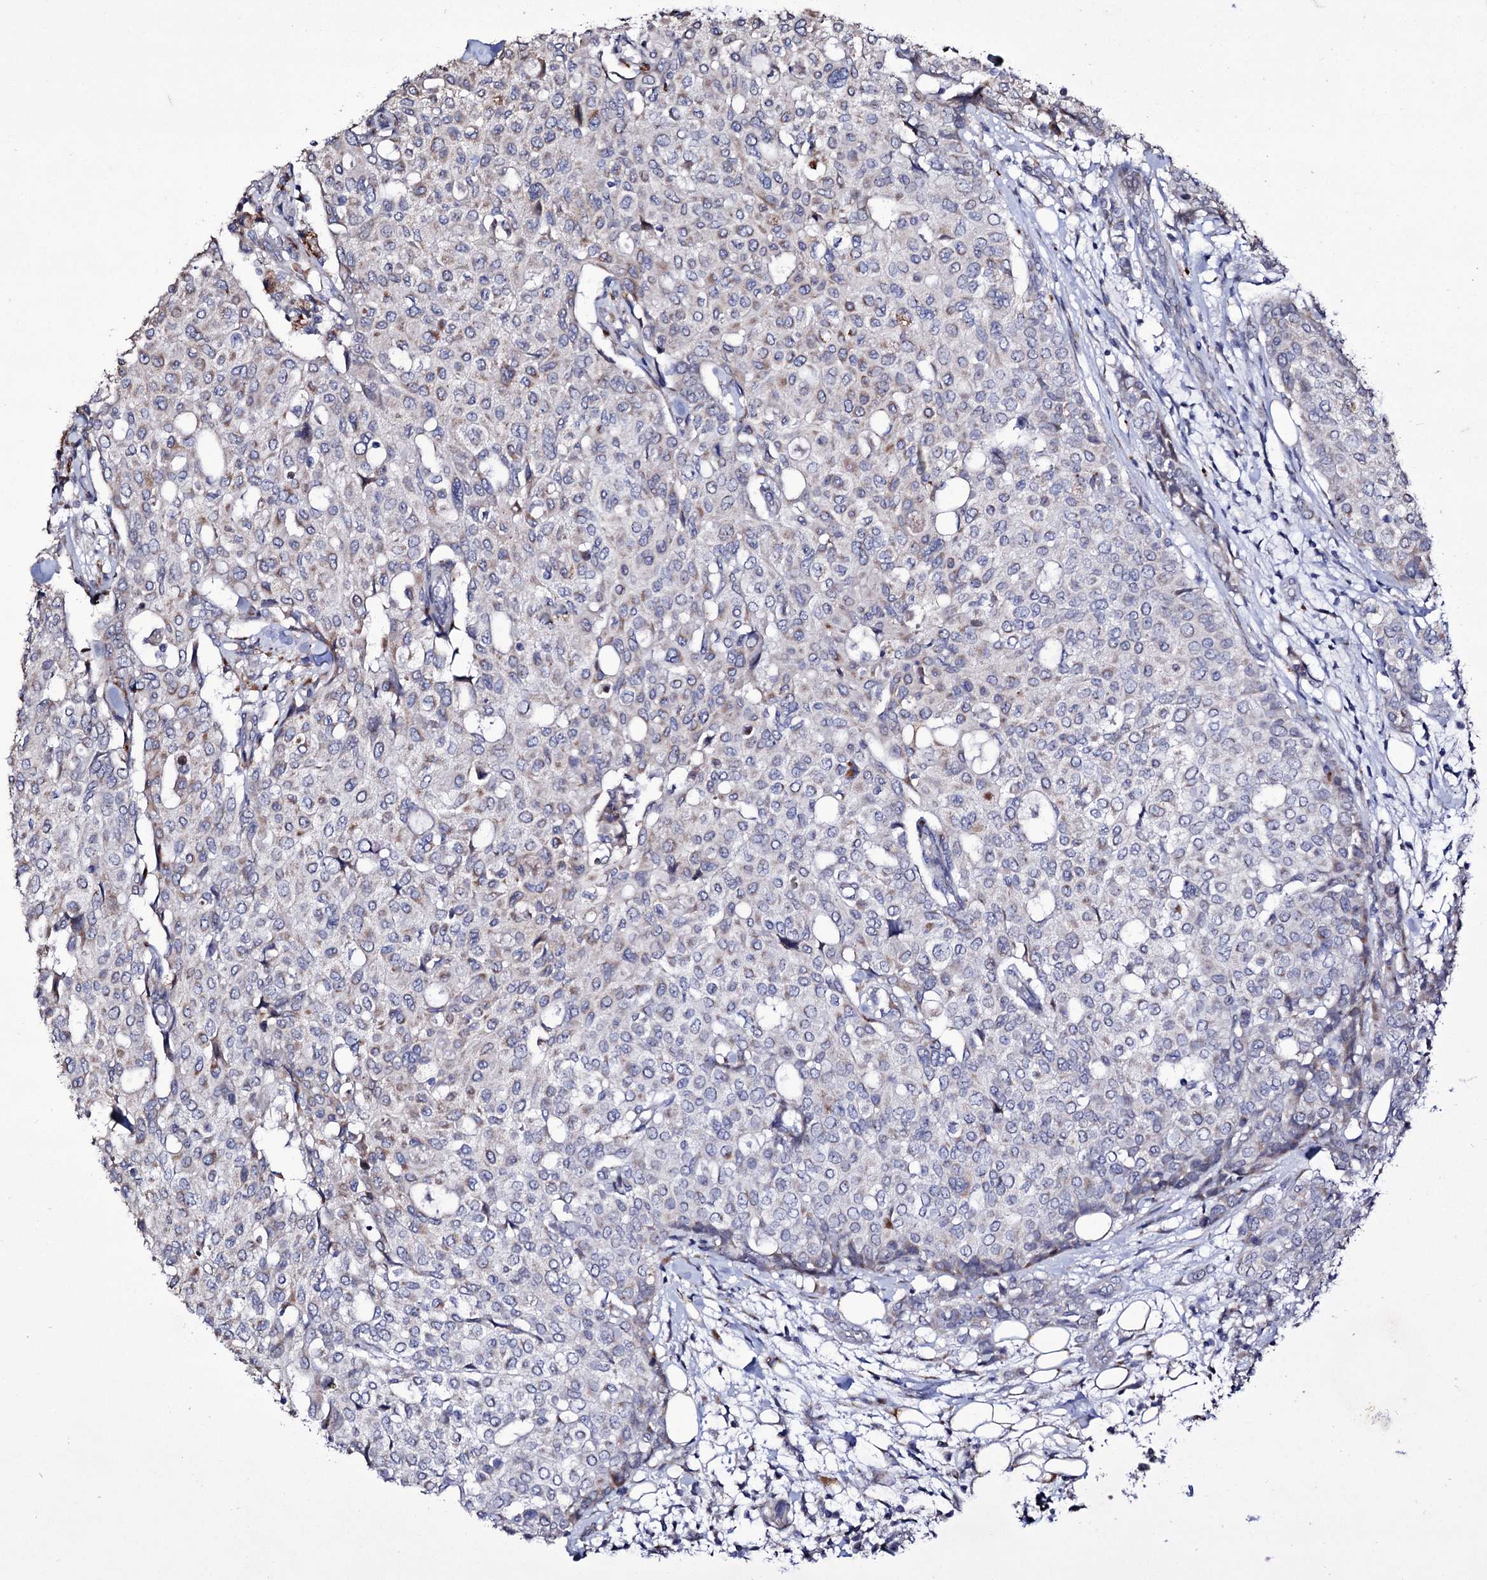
{"staining": {"intensity": "weak", "quantity": "<25%", "location": "cytoplasmic/membranous"}, "tissue": "breast cancer", "cell_type": "Tumor cells", "image_type": "cancer", "snomed": [{"axis": "morphology", "description": "Lobular carcinoma"}, {"axis": "topography", "description": "Breast"}], "caption": "Immunohistochemistry of human breast cancer shows no staining in tumor cells.", "gene": "TUBGCP5", "patient": {"sex": "female", "age": 51}}